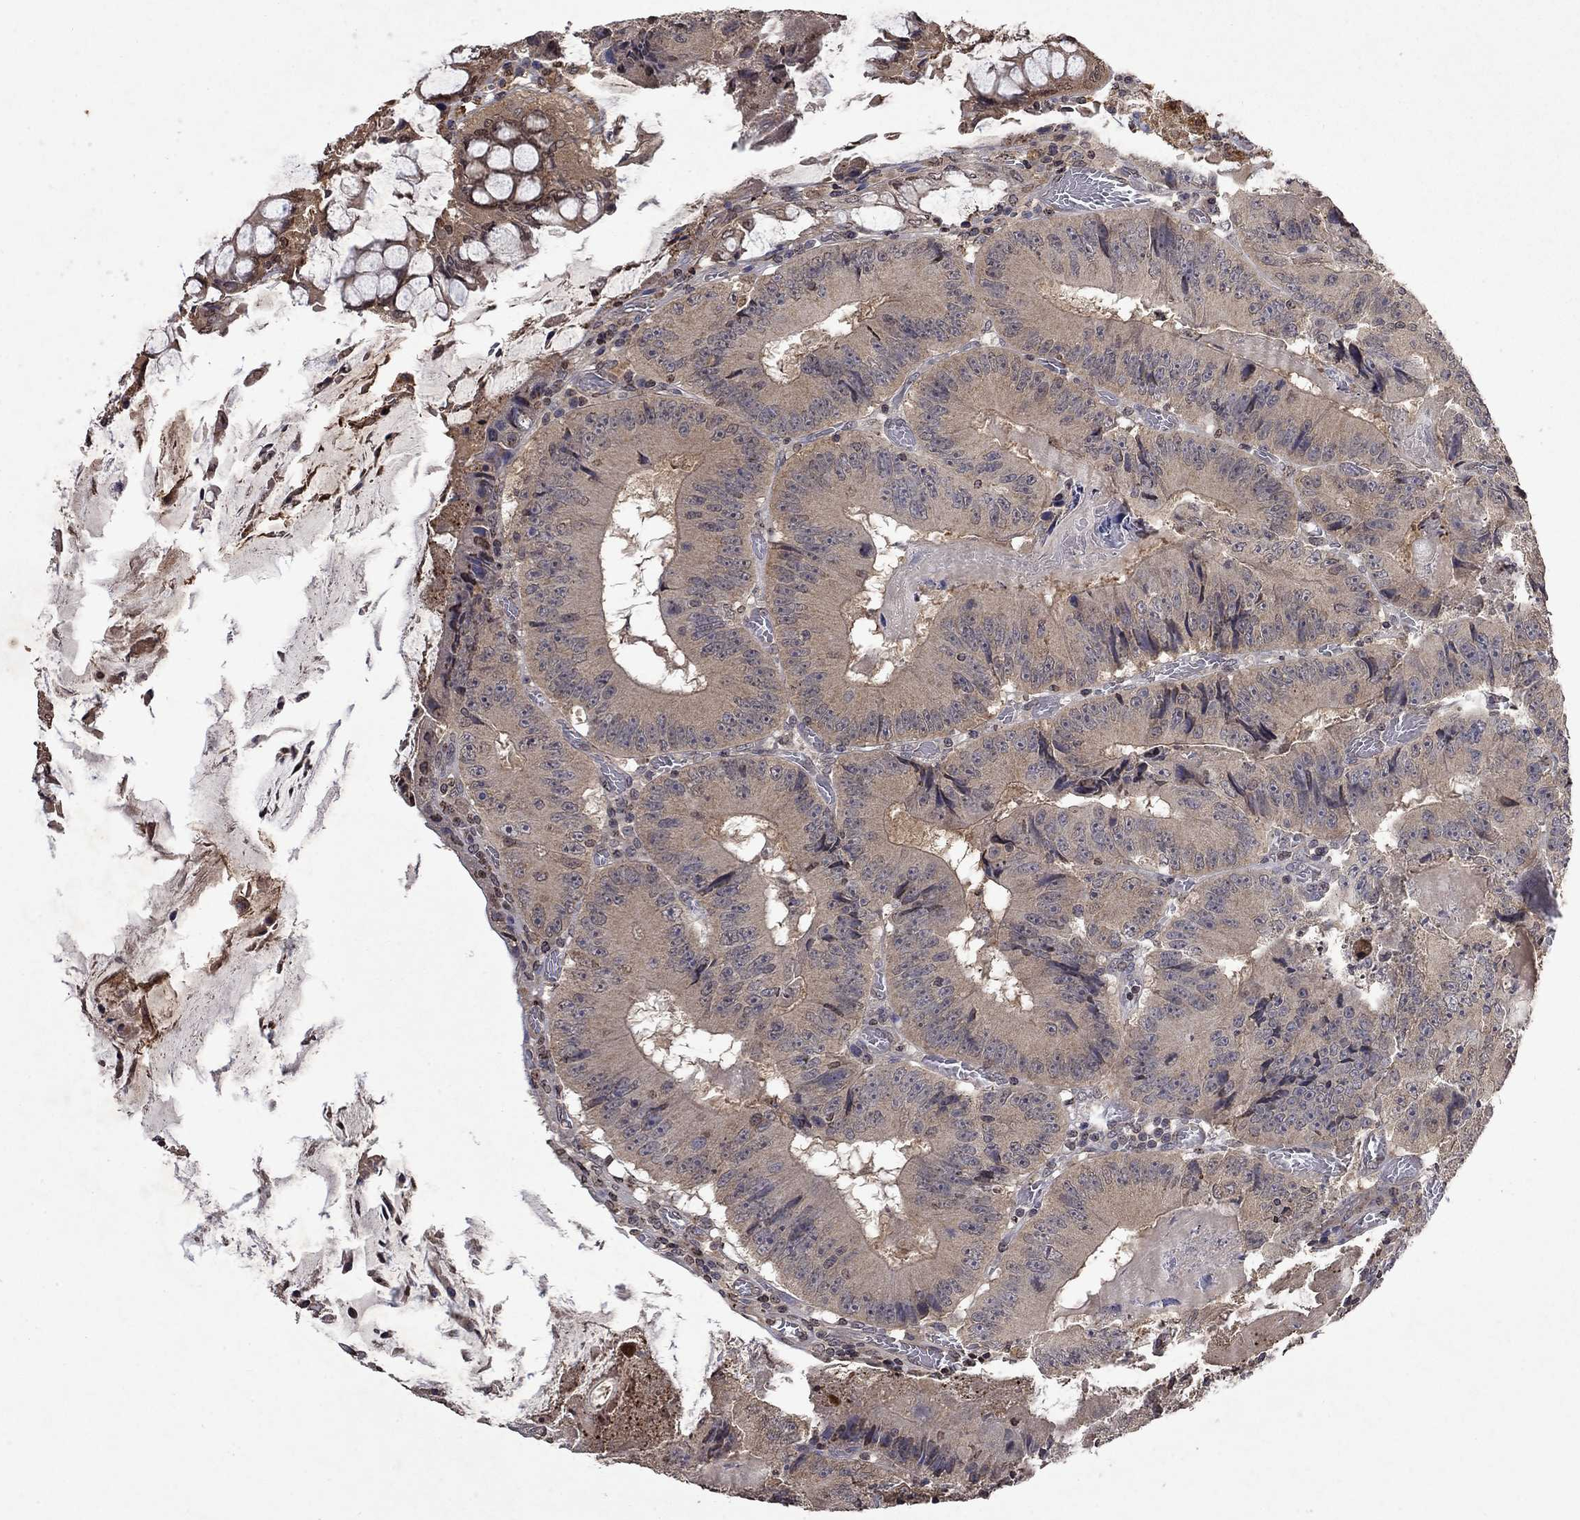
{"staining": {"intensity": "moderate", "quantity": "<25%", "location": "cytoplasmic/membranous"}, "tissue": "colorectal cancer", "cell_type": "Tumor cells", "image_type": "cancer", "snomed": [{"axis": "morphology", "description": "Adenocarcinoma, NOS"}, {"axis": "topography", "description": "Colon"}], "caption": "The histopathology image displays immunohistochemical staining of adenocarcinoma (colorectal). There is moderate cytoplasmic/membranous staining is seen in about <25% of tumor cells.", "gene": "TTC38", "patient": {"sex": "female", "age": 86}}